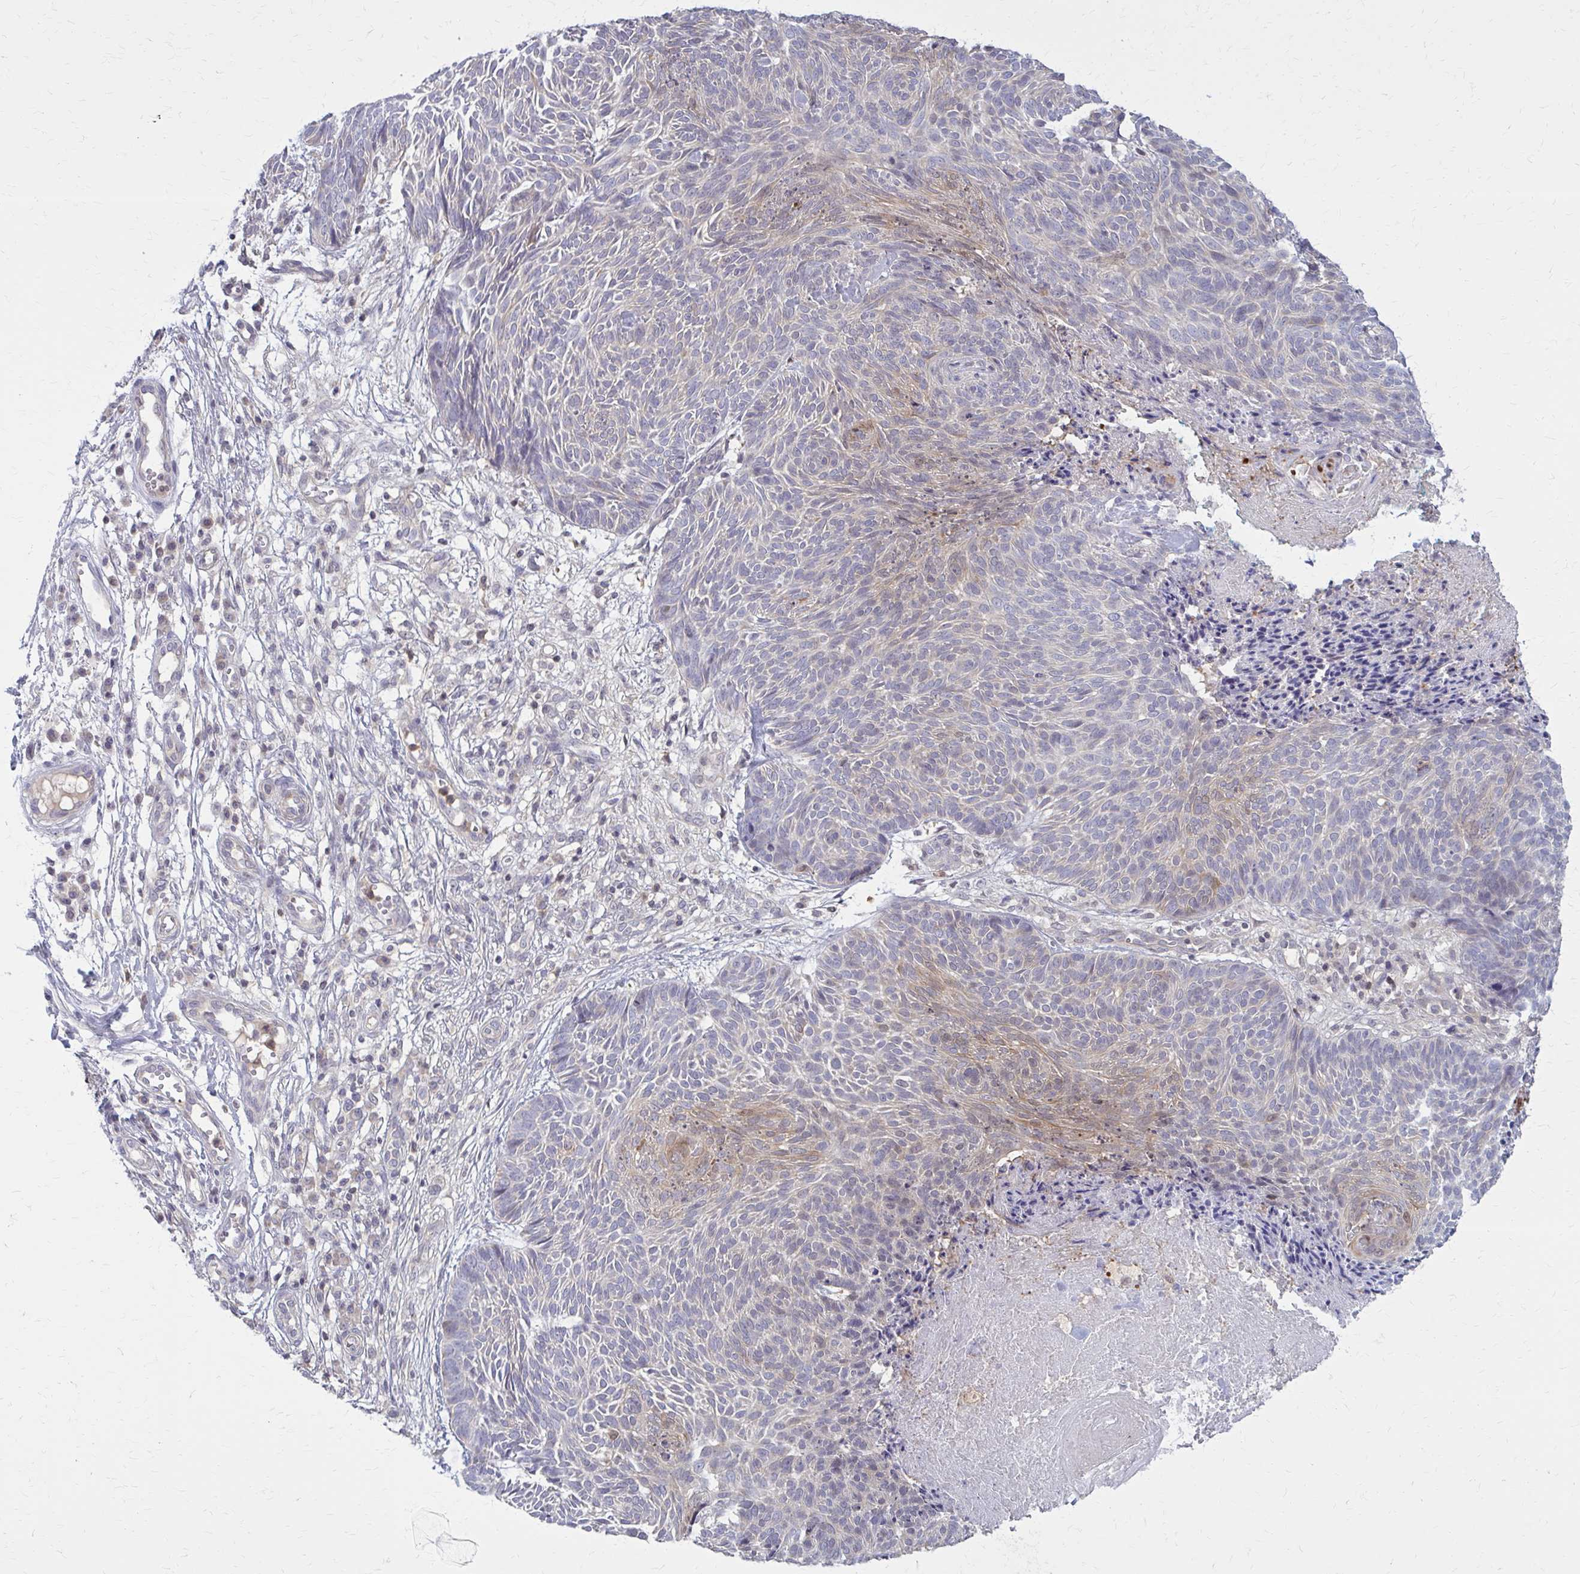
{"staining": {"intensity": "weak", "quantity": "<25%", "location": "cytoplasmic/membranous"}, "tissue": "skin cancer", "cell_type": "Tumor cells", "image_type": "cancer", "snomed": [{"axis": "morphology", "description": "Basal cell carcinoma"}, {"axis": "topography", "description": "Skin"}, {"axis": "topography", "description": "Skin of trunk"}], "caption": "The immunohistochemistry (IHC) micrograph has no significant positivity in tumor cells of skin cancer (basal cell carcinoma) tissue.", "gene": "DBI", "patient": {"sex": "male", "age": 74}}